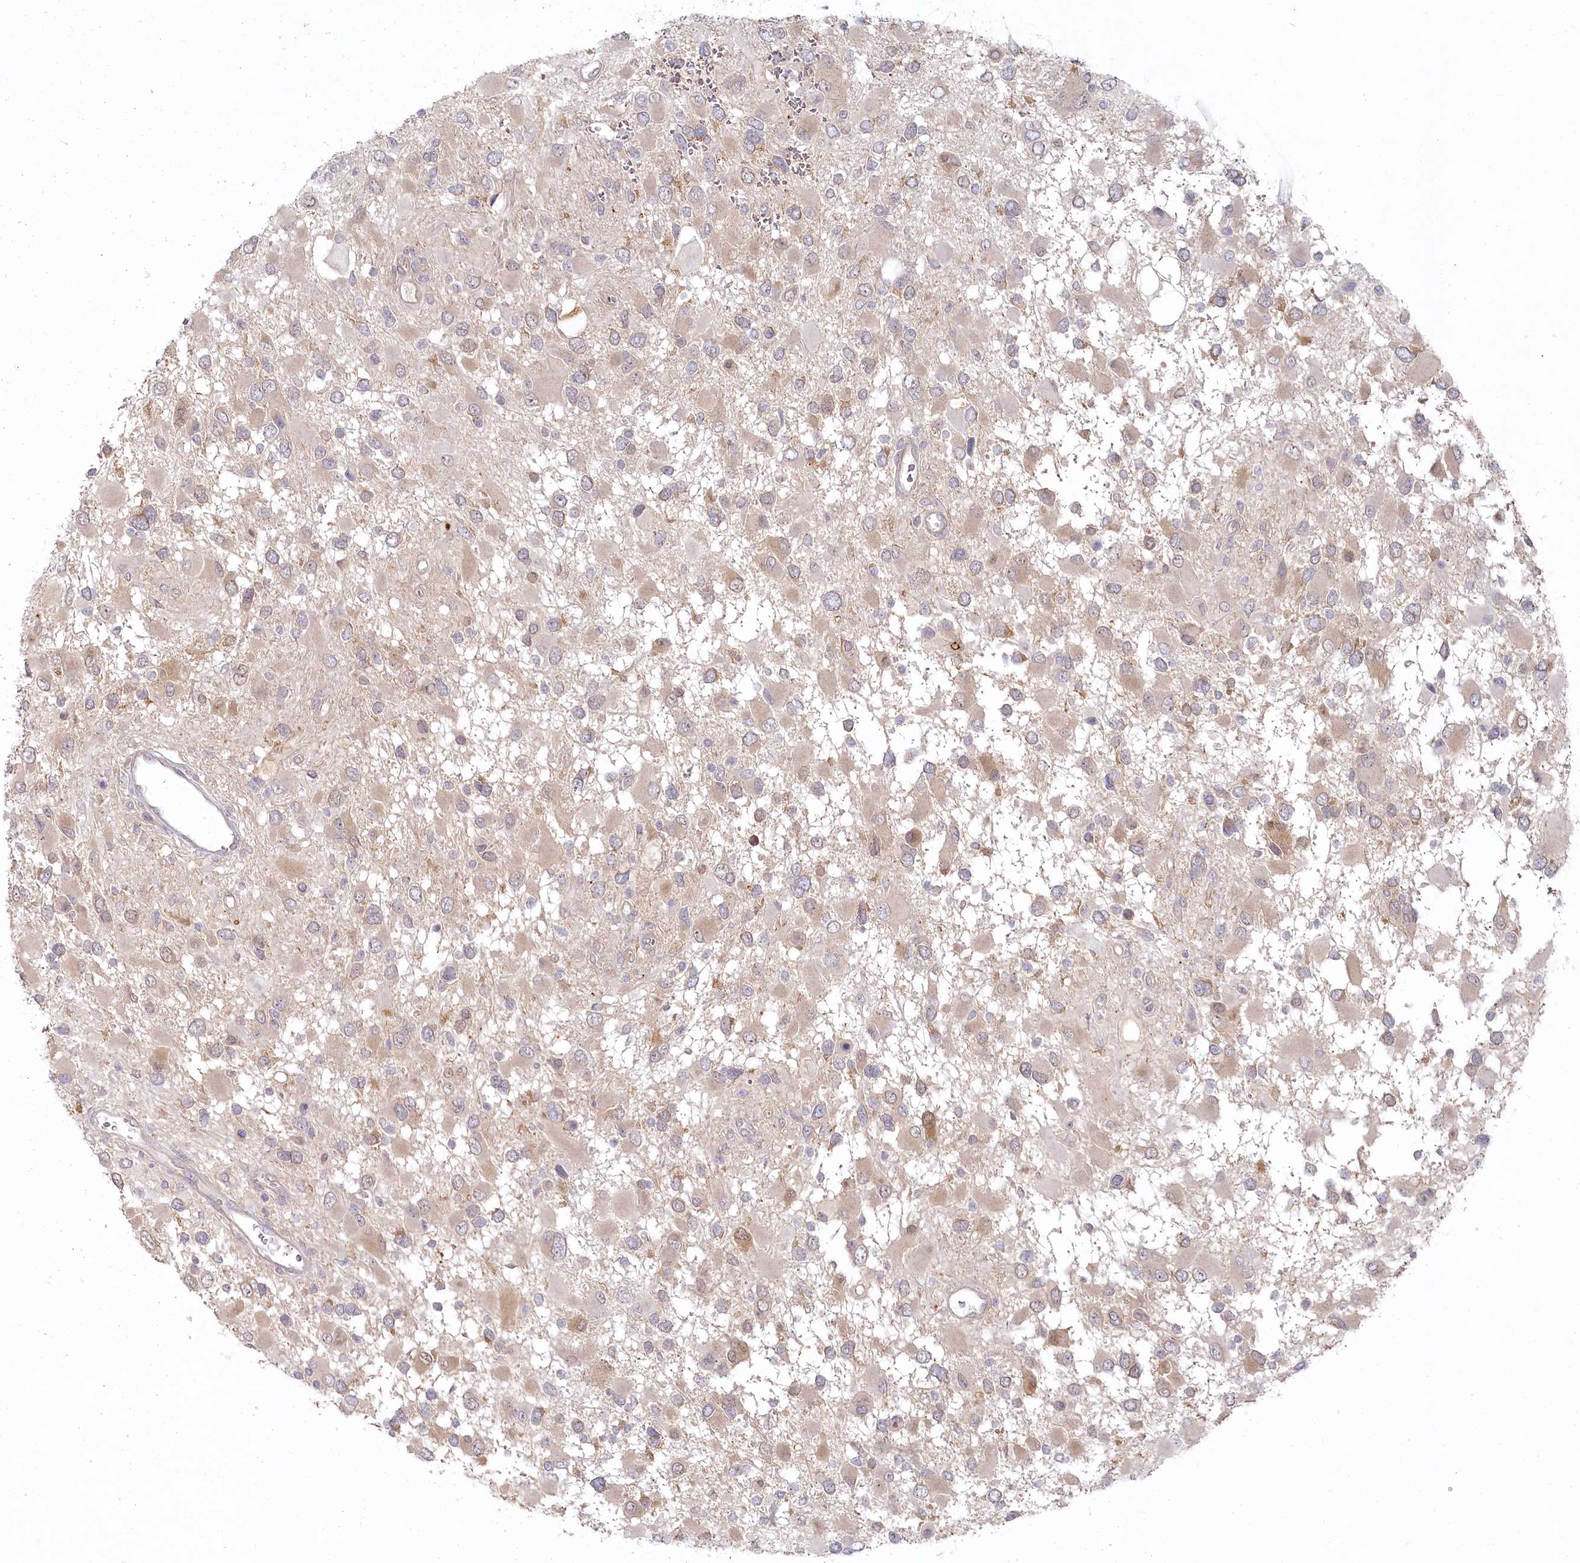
{"staining": {"intensity": "moderate", "quantity": "<25%", "location": "cytoplasmic/membranous"}, "tissue": "glioma", "cell_type": "Tumor cells", "image_type": "cancer", "snomed": [{"axis": "morphology", "description": "Glioma, malignant, High grade"}, {"axis": "topography", "description": "Brain"}], "caption": "Immunohistochemical staining of malignant high-grade glioma exhibits low levels of moderate cytoplasmic/membranous staining in about <25% of tumor cells.", "gene": "AAMDC", "patient": {"sex": "male", "age": 53}}